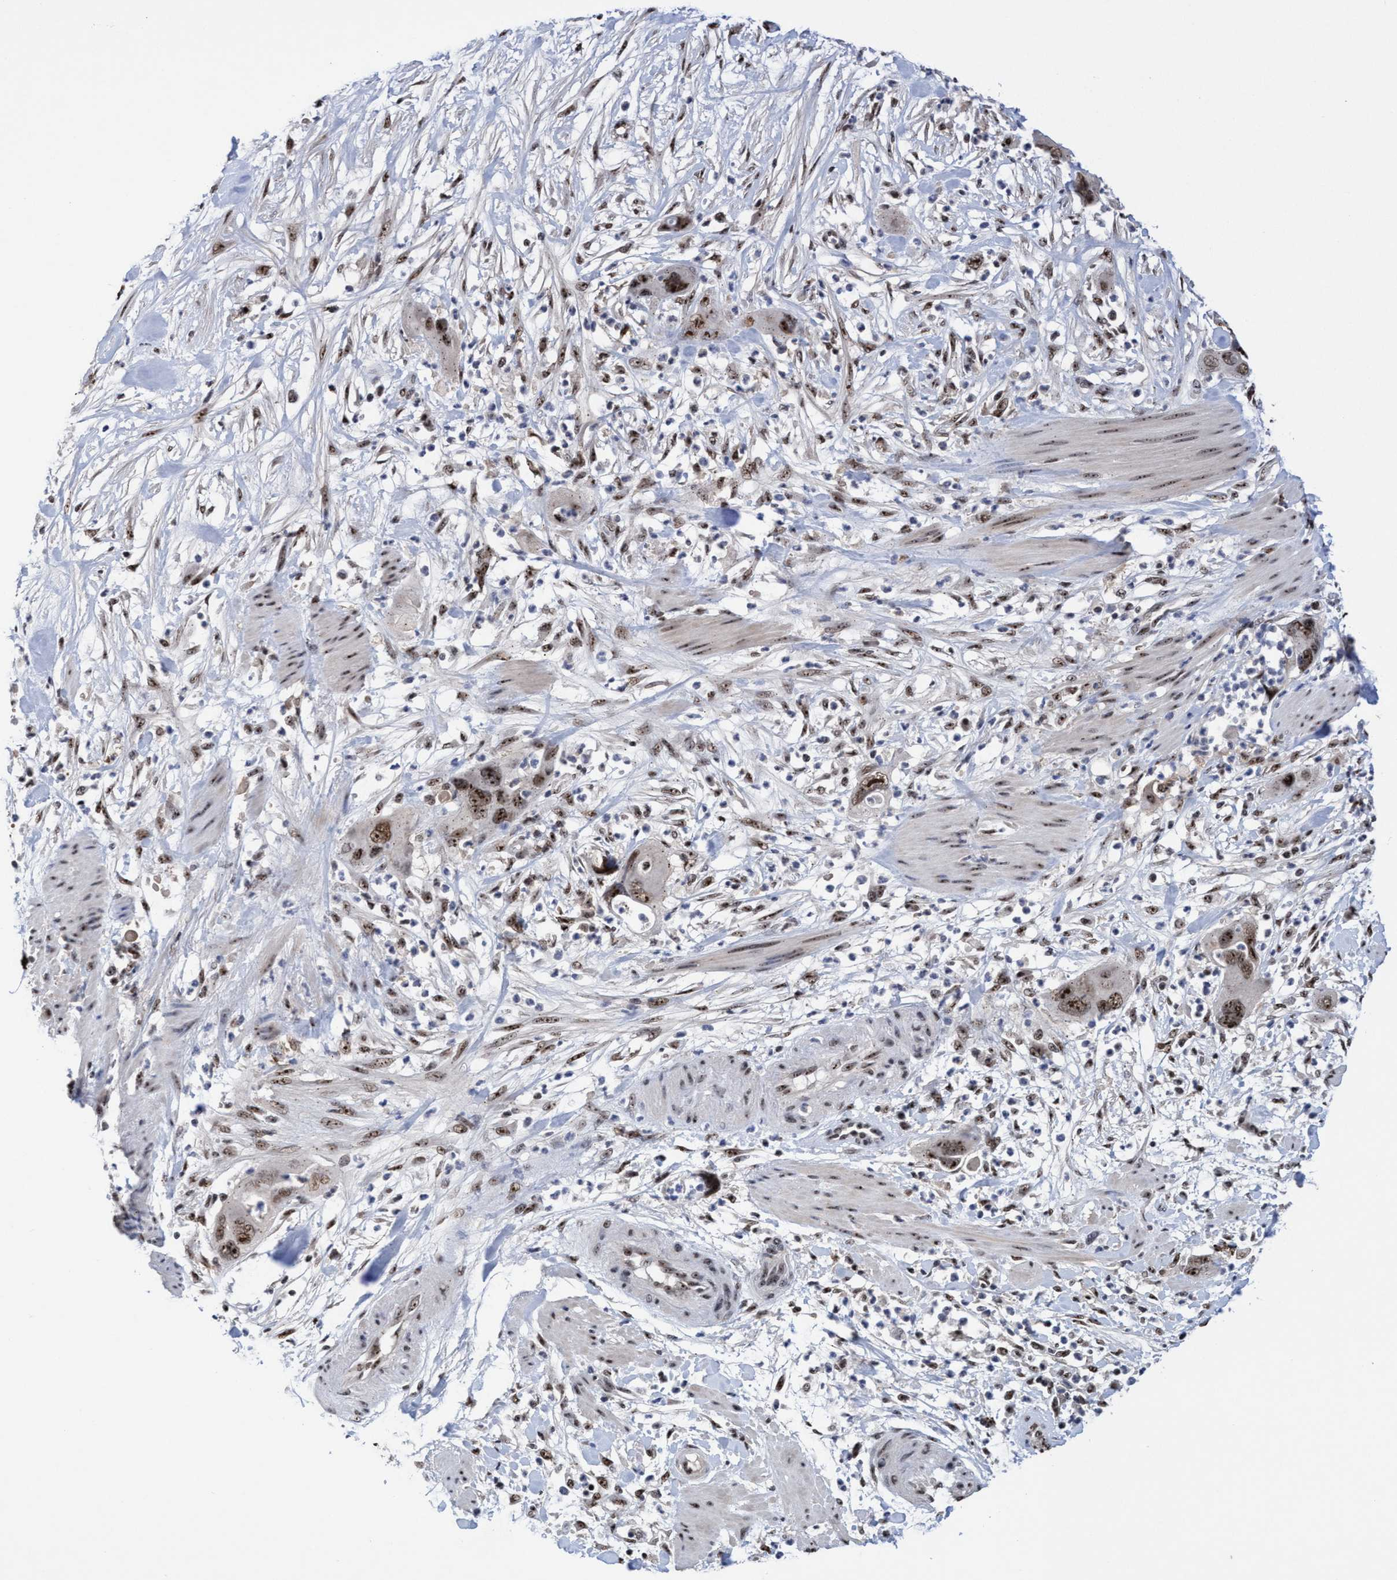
{"staining": {"intensity": "moderate", "quantity": ">75%", "location": "nuclear"}, "tissue": "pancreatic cancer", "cell_type": "Tumor cells", "image_type": "cancer", "snomed": [{"axis": "morphology", "description": "Adenocarcinoma, NOS"}, {"axis": "topography", "description": "Pancreas"}], "caption": "IHC staining of adenocarcinoma (pancreatic), which demonstrates medium levels of moderate nuclear expression in about >75% of tumor cells indicating moderate nuclear protein expression. The staining was performed using DAB (3,3'-diaminobenzidine) (brown) for protein detection and nuclei were counterstained in hematoxylin (blue).", "gene": "EFCAB10", "patient": {"sex": "female", "age": 71}}